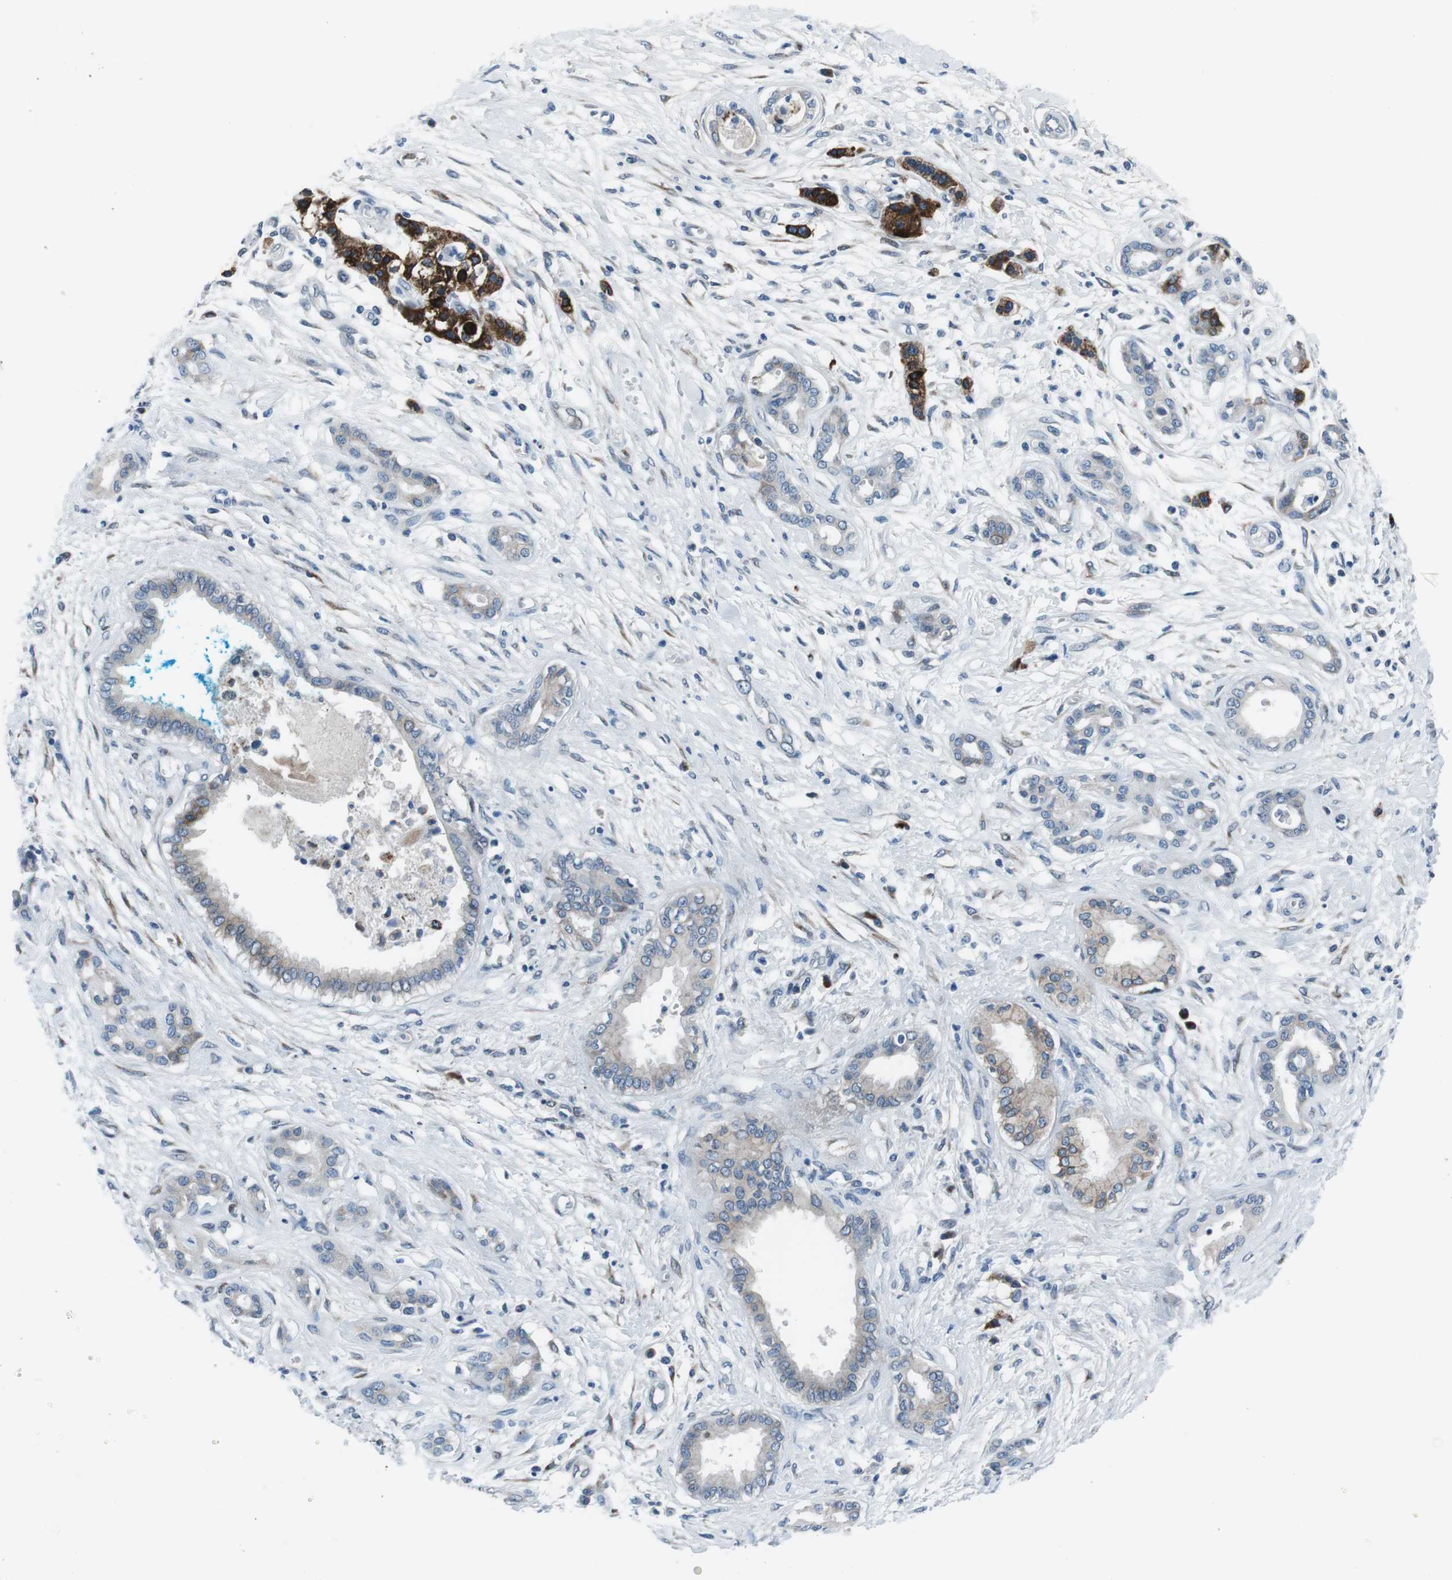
{"staining": {"intensity": "negative", "quantity": "none", "location": "none"}, "tissue": "pancreatic cancer", "cell_type": "Tumor cells", "image_type": "cancer", "snomed": [{"axis": "morphology", "description": "Adenocarcinoma, NOS"}, {"axis": "topography", "description": "Pancreas"}], "caption": "This is a histopathology image of immunohistochemistry (IHC) staining of pancreatic adenocarcinoma, which shows no staining in tumor cells. The staining is performed using DAB (3,3'-diaminobenzidine) brown chromogen with nuclei counter-stained in using hematoxylin.", "gene": "NUCB2", "patient": {"sex": "male", "age": 56}}